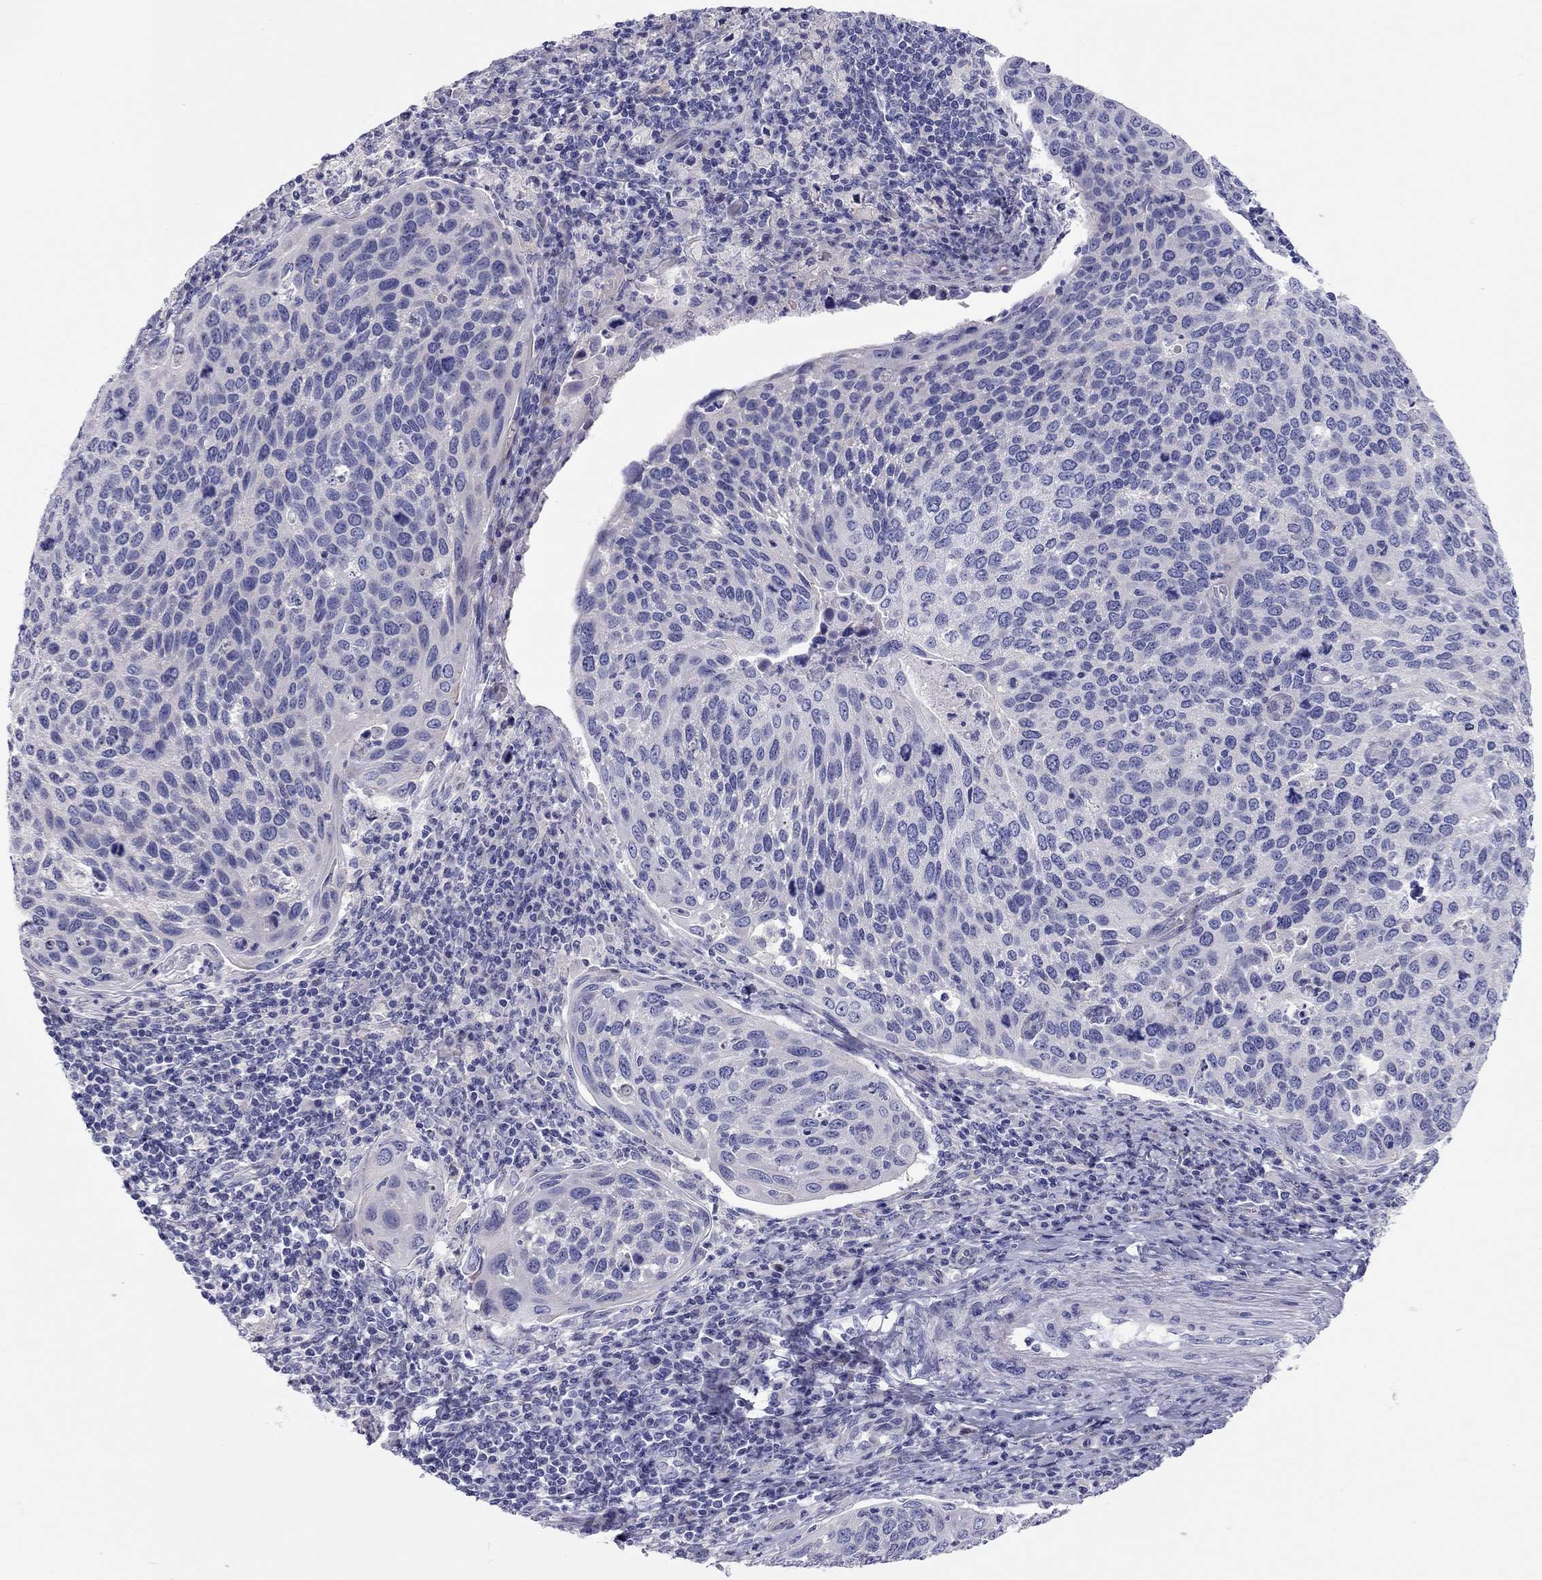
{"staining": {"intensity": "negative", "quantity": "none", "location": "none"}, "tissue": "cervical cancer", "cell_type": "Tumor cells", "image_type": "cancer", "snomed": [{"axis": "morphology", "description": "Squamous cell carcinoma, NOS"}, {"axis": "topography", "description": "Cervix"}], "caption": "Human squamous cell carcinoma (cervical) stained for a protein using immunohistochemistry (IHC) displays no expression in tumor cells.", "gene": "SCARB1", "patient": {"sex": "female", "age": 54}}